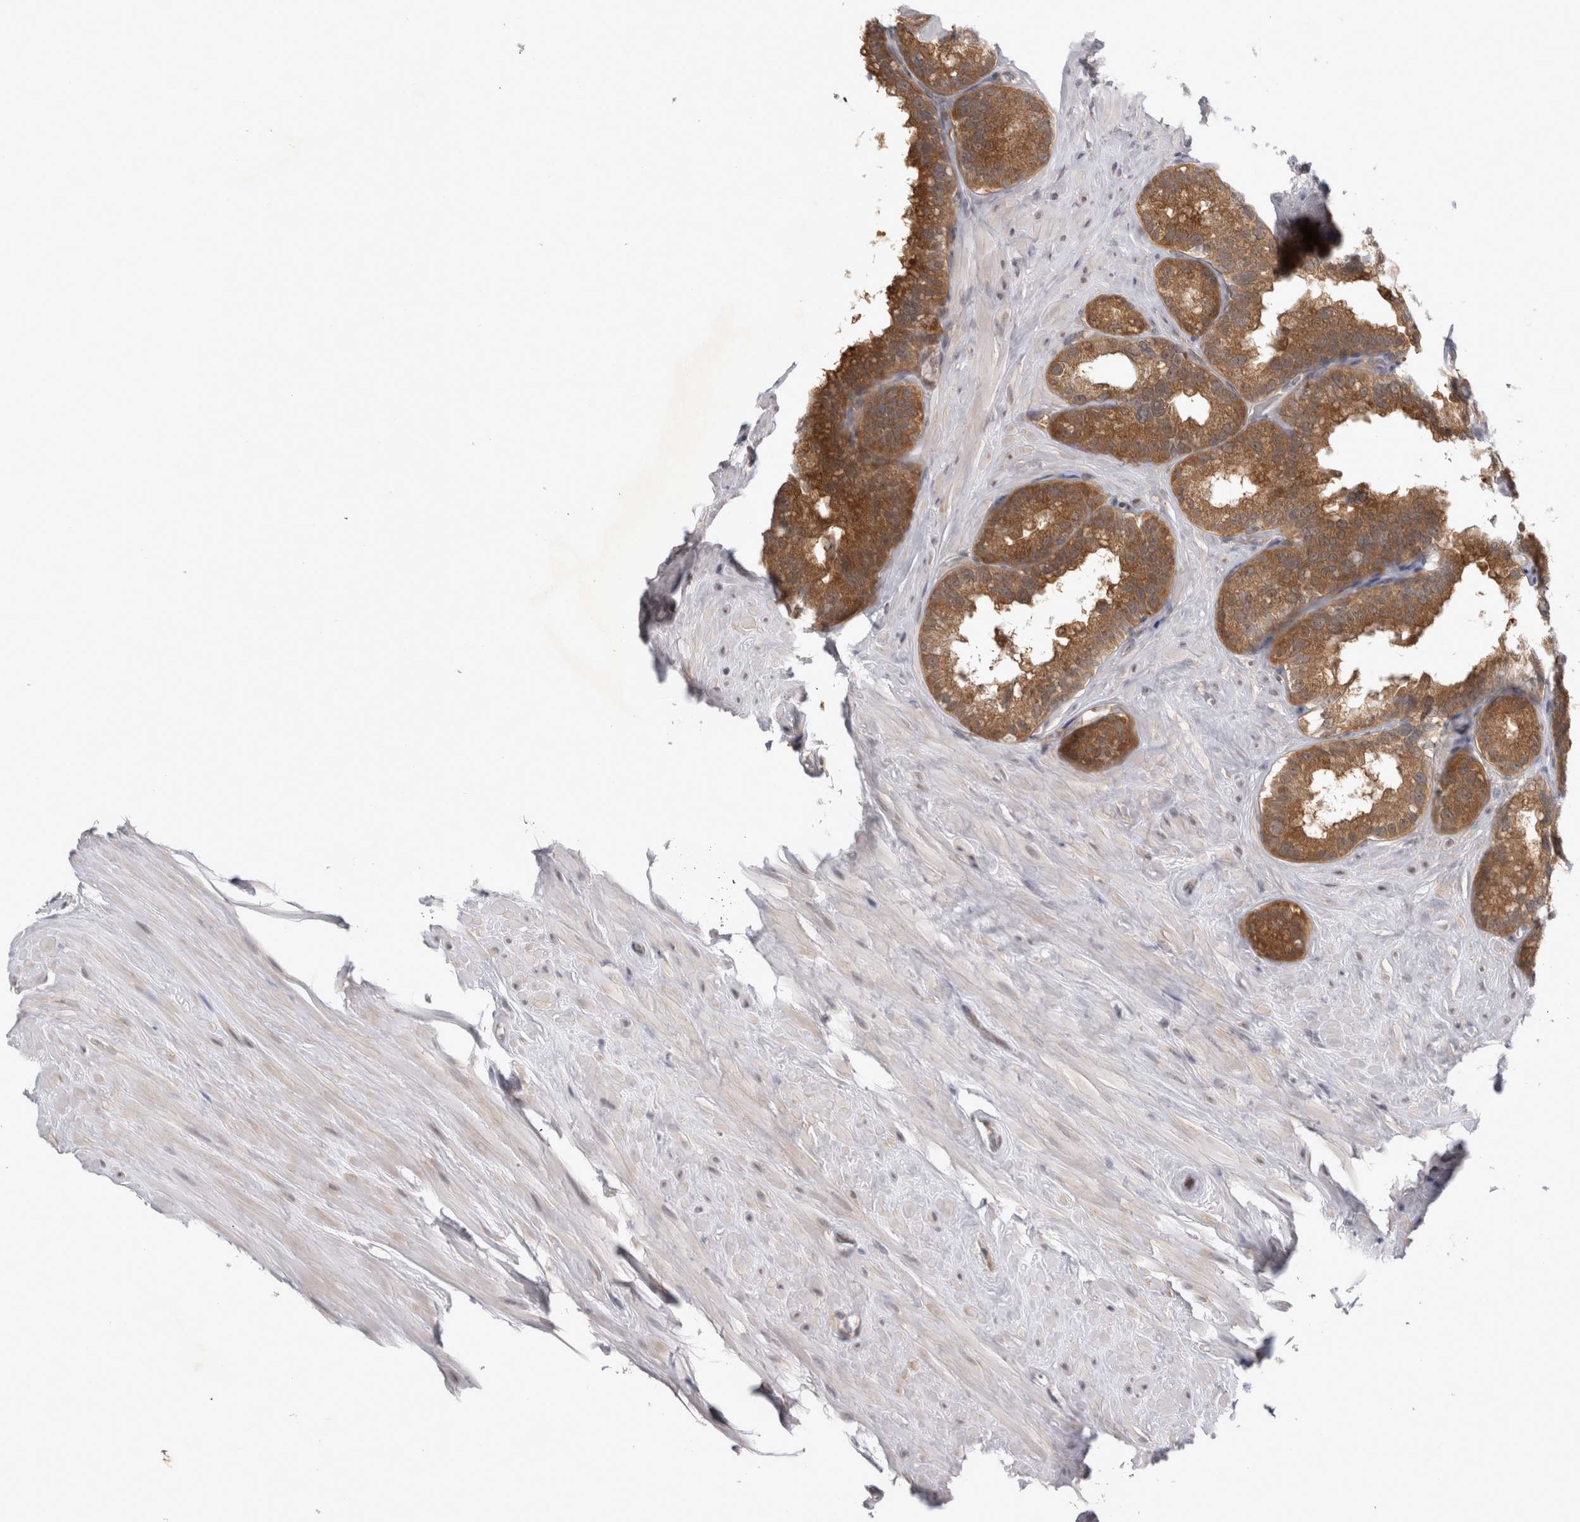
{"staining": {"intensity": "strong", "quantity": ">75%", "location": "cytoplasmic/membranous"}, "tissue": "seminal vesicle", "cell_type": "Glandular cells", "image_type": "normal", "snomed": [{"axis": "morphology", "description": "Normal tissue, NOS"}, {"axis": "topography", "description": "Seminal veicle"}], "caption": "Immunohistochemical staining of normal seminal vesicle displays strong cytoplasmic/membranous protein staining in approximately >75% of glandular cells. Nuclei are stained in blue.", "gene": "PSMB2", "patient": {"sex": "male", "age": 80}}